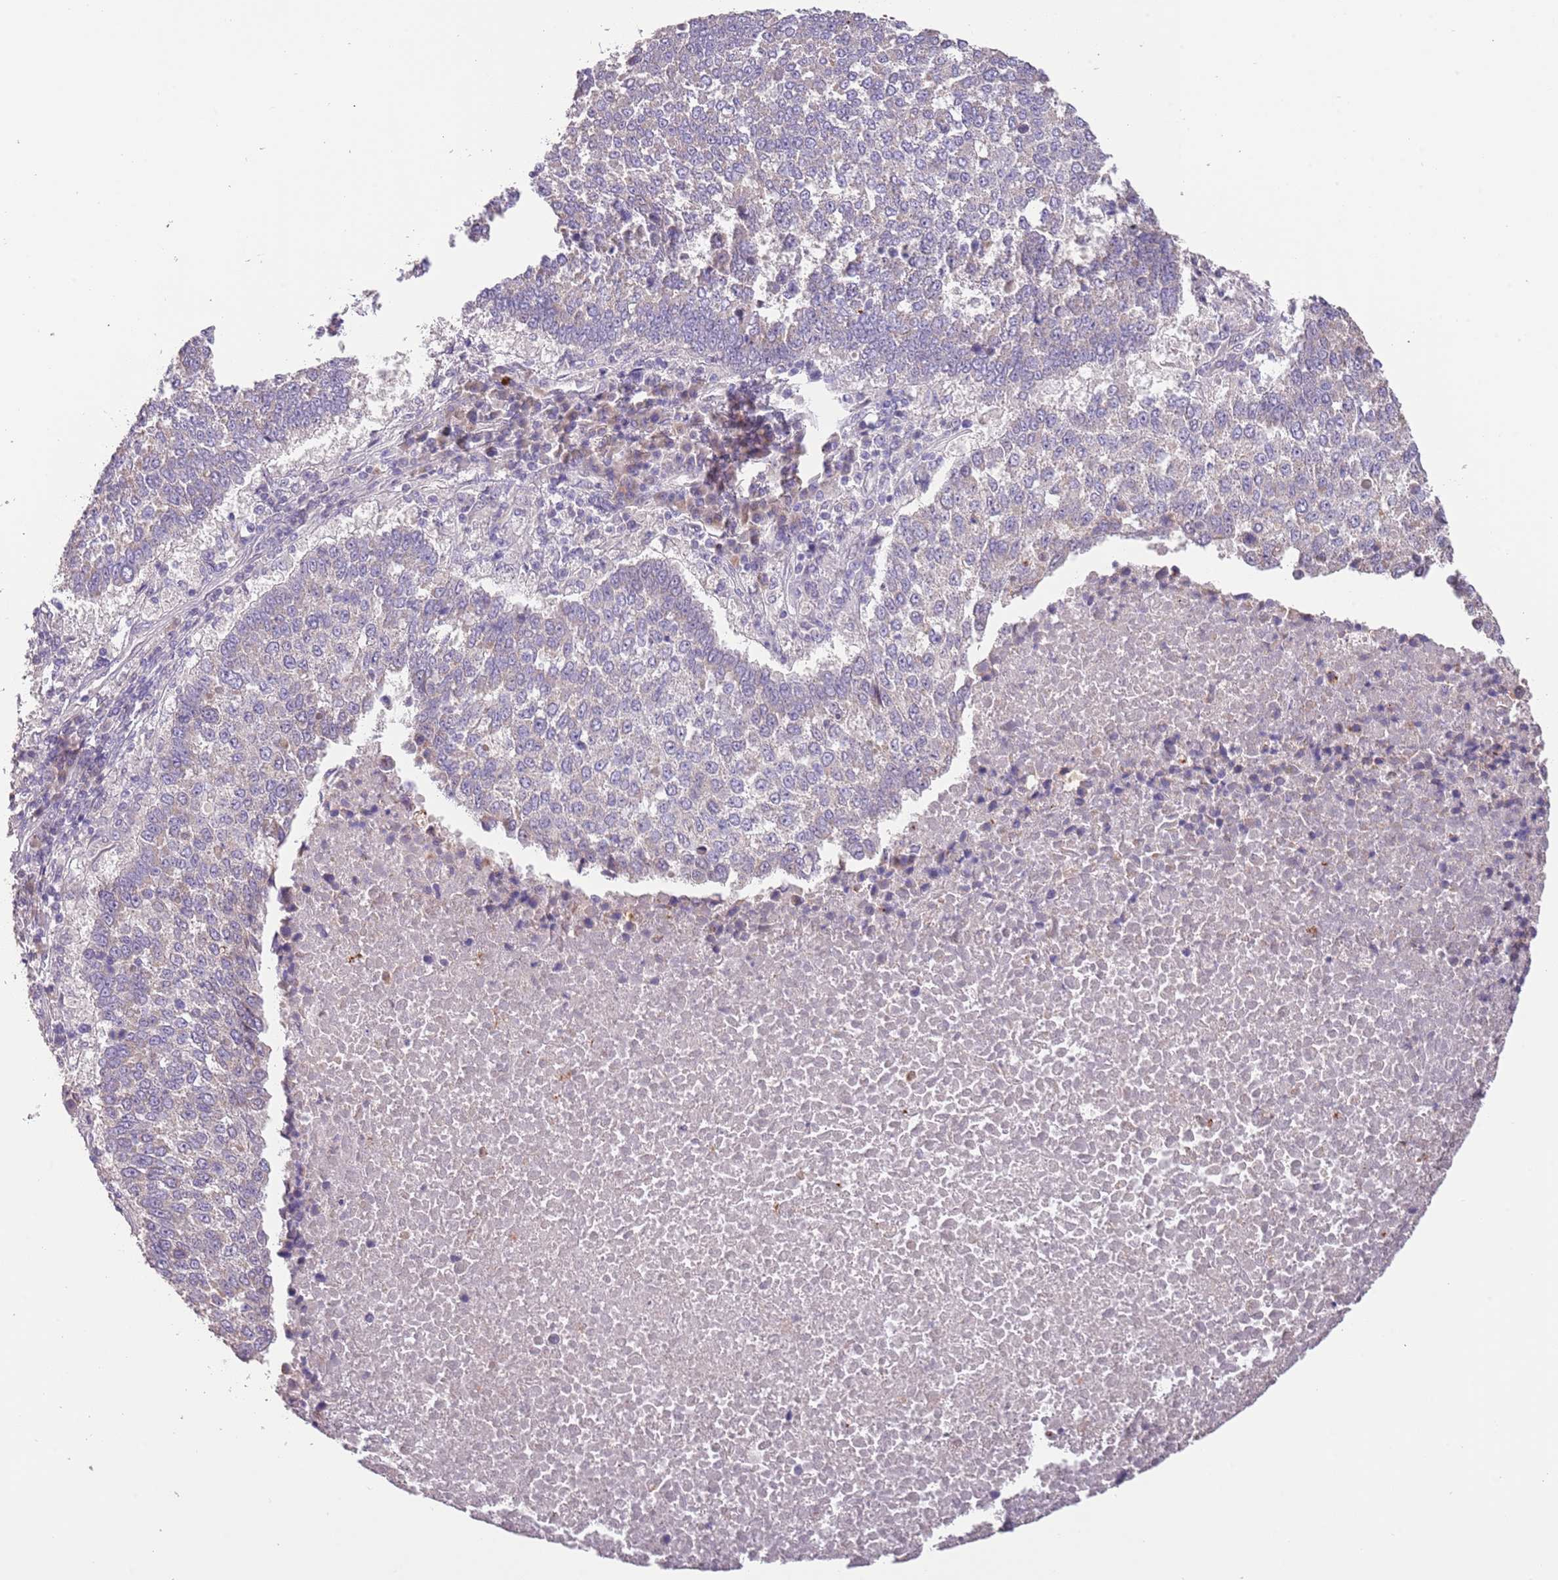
{"staining": {"intensity": "negative", "quantity": "none", "location": "none"}, "tissue": "lung cancer", "cell_type": "Tumor cells", "image_type": "cancer", "snomed": [{"axis": "morphology", "description": "Squamous cell carcinoma, NOS"}, {"axis": "topography", "description": "Lung"}], "caption": "Immunohistochemical staining of human lung squamous cell carcinoma shows no significant staining in tumor cells.", "gene": "ZNF658", "patient": {"sex": "male", "age": 73}}